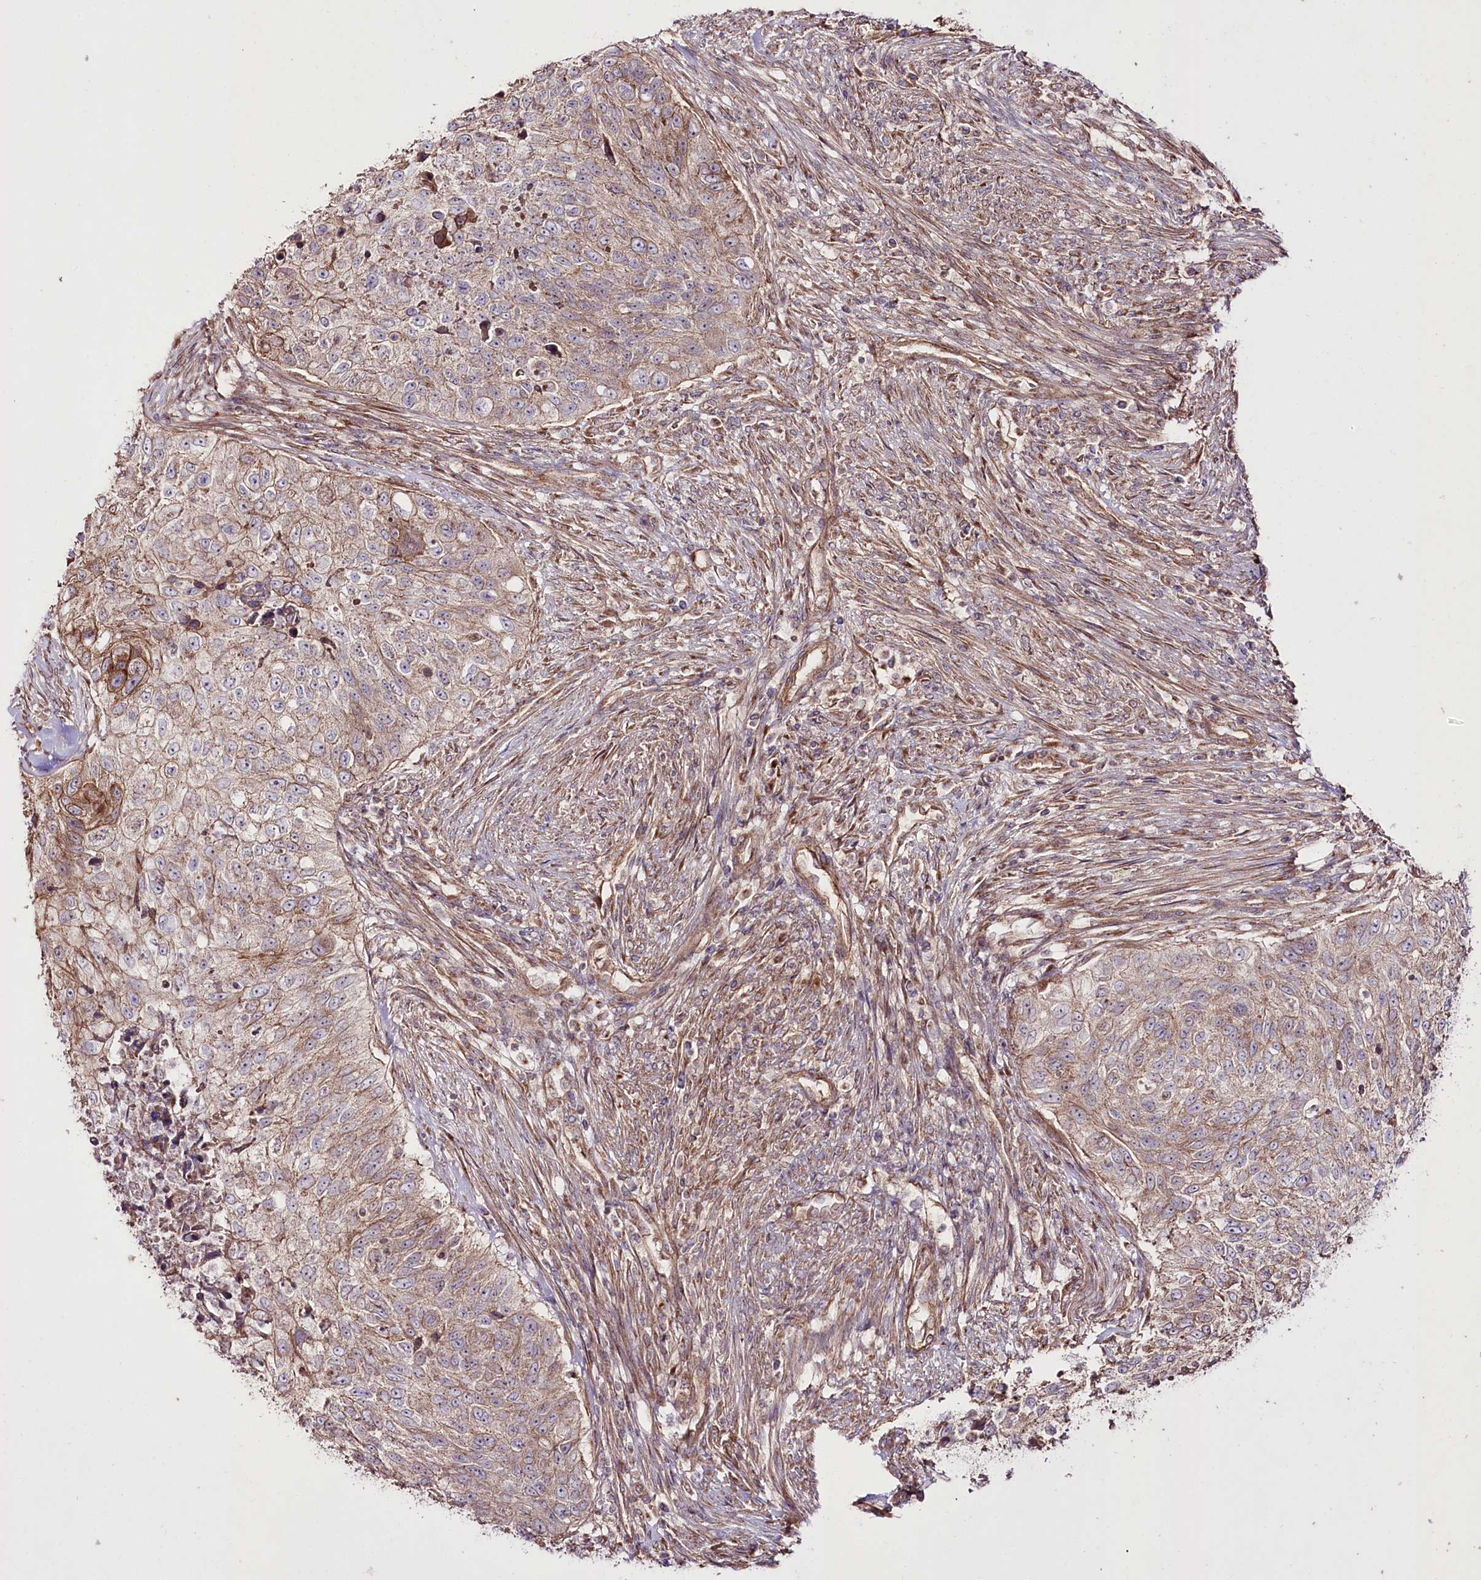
{"staining": {"intensity": "moderate", "quantity": ">75%", "location": "cytoplasmic/membranous"}, "tissue": "urothelial cancer", "cell_type": "Tumor cells", "image_type": "cancer", "snomed": [{"axis": "morphology", "description": "Urothelial carcinoma, High grade"}, {"axis": "topography", "description": "Urinary bladder"}], "caption": "About >75% of tumor cells in urothelial cancer reveal moderate cytoplasmic/membranous protein staining as visualized by brown immunohistochemical staining.", "gene": "REXO2", "patient": {"sex": "female", "age": 60}}